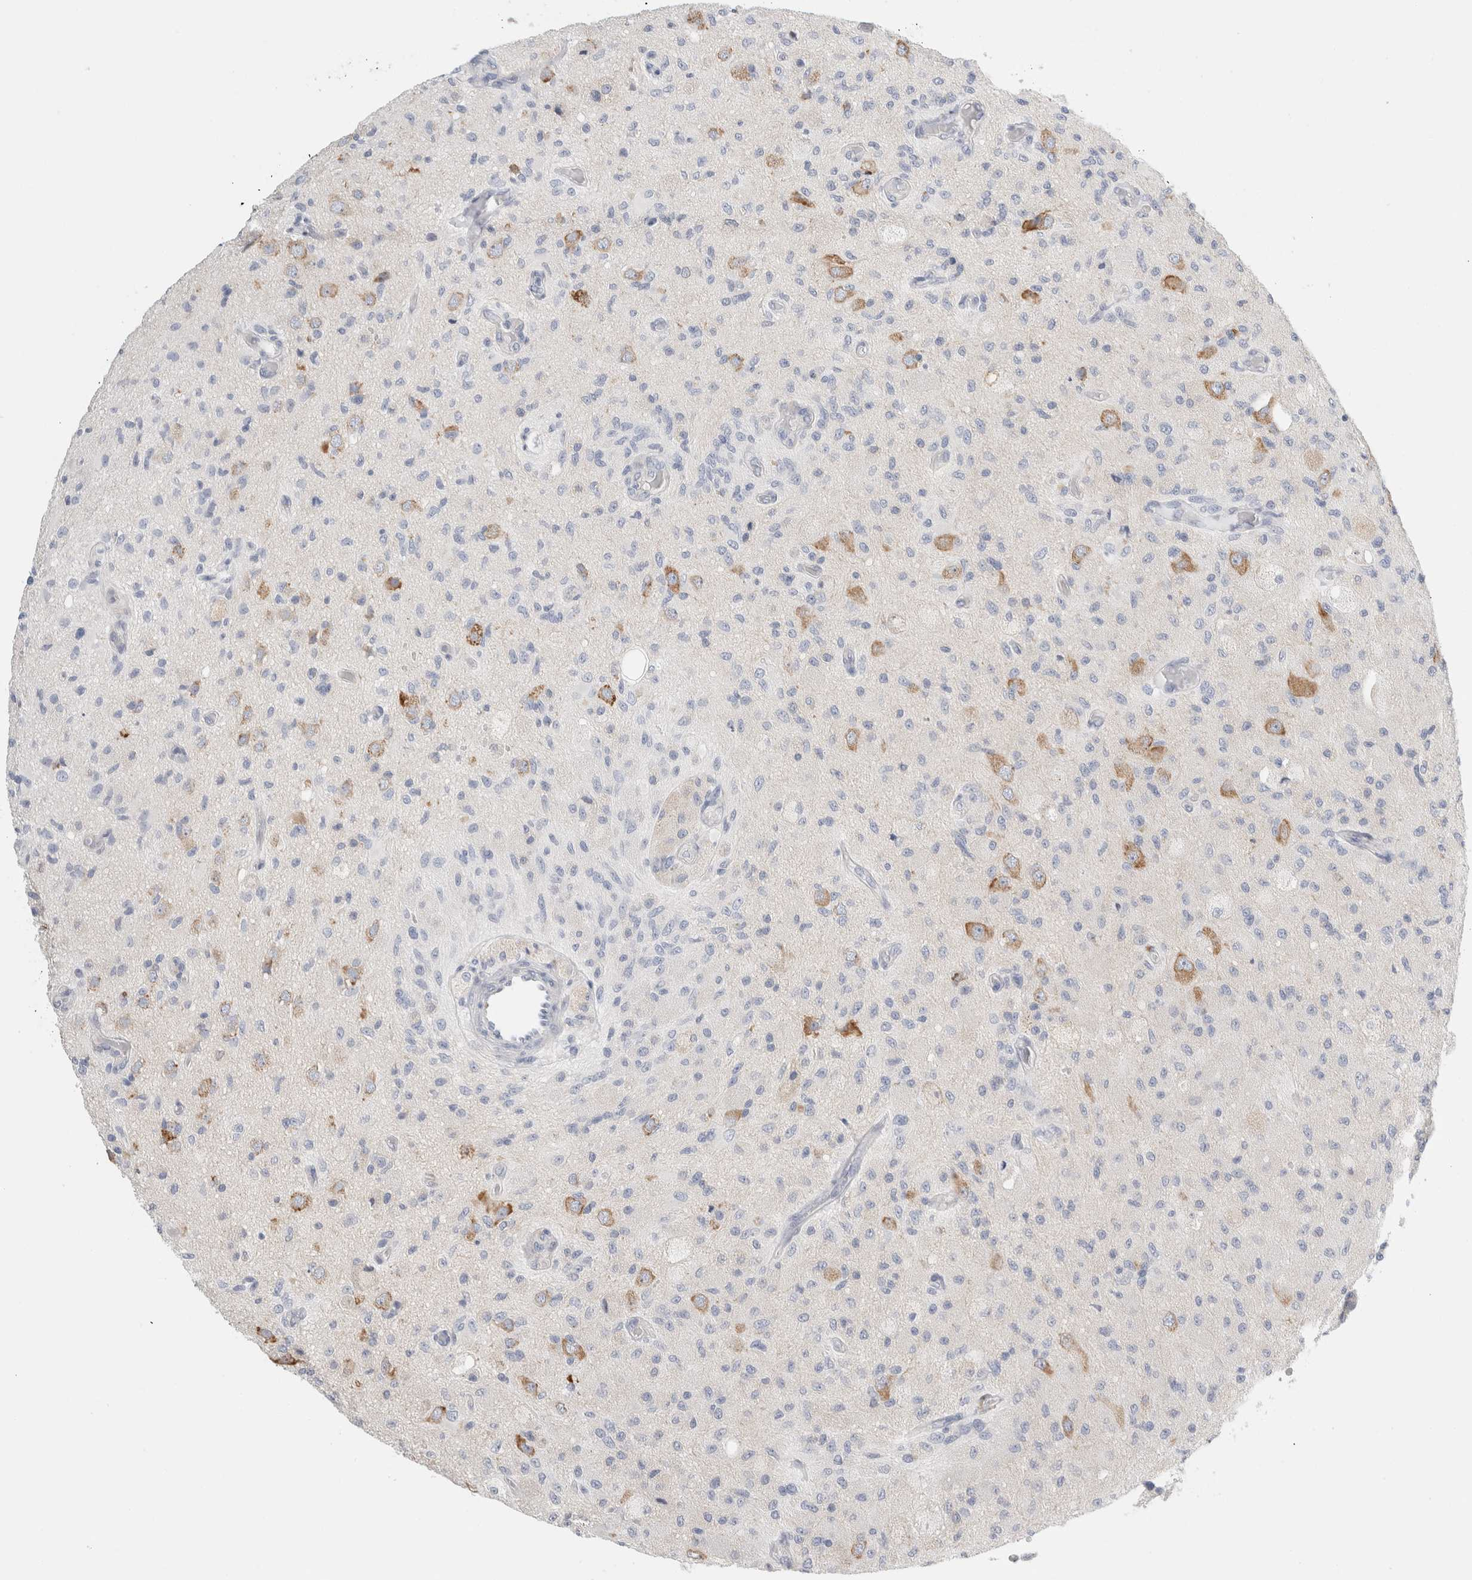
{"staining": {"intensity": "negative", "quantity": "none", "location": "none"}, "tissue": "glioma", "cell_type": "Tumor cells", "image_type": "cancer", "snomed": [{"axis": "morphology", "description": "Normal tissue, NOS"}, {"axis": "morphology", "description": "Glioma, malignant, High grade"}, {"axis": "topography", "description": "Cerebral cortex"}], "caption": "High magnification brightfield microscopy of glioma stained with DAB (3,3'-diaminobenzidine) (brown) and counterstained with hematoxylin (blue): tumor cells show no significant positivity. (DAB IHC with hematoxylin counter stain).", "gene": "CSK", "patient": {"sex": "male", "age": 77}}